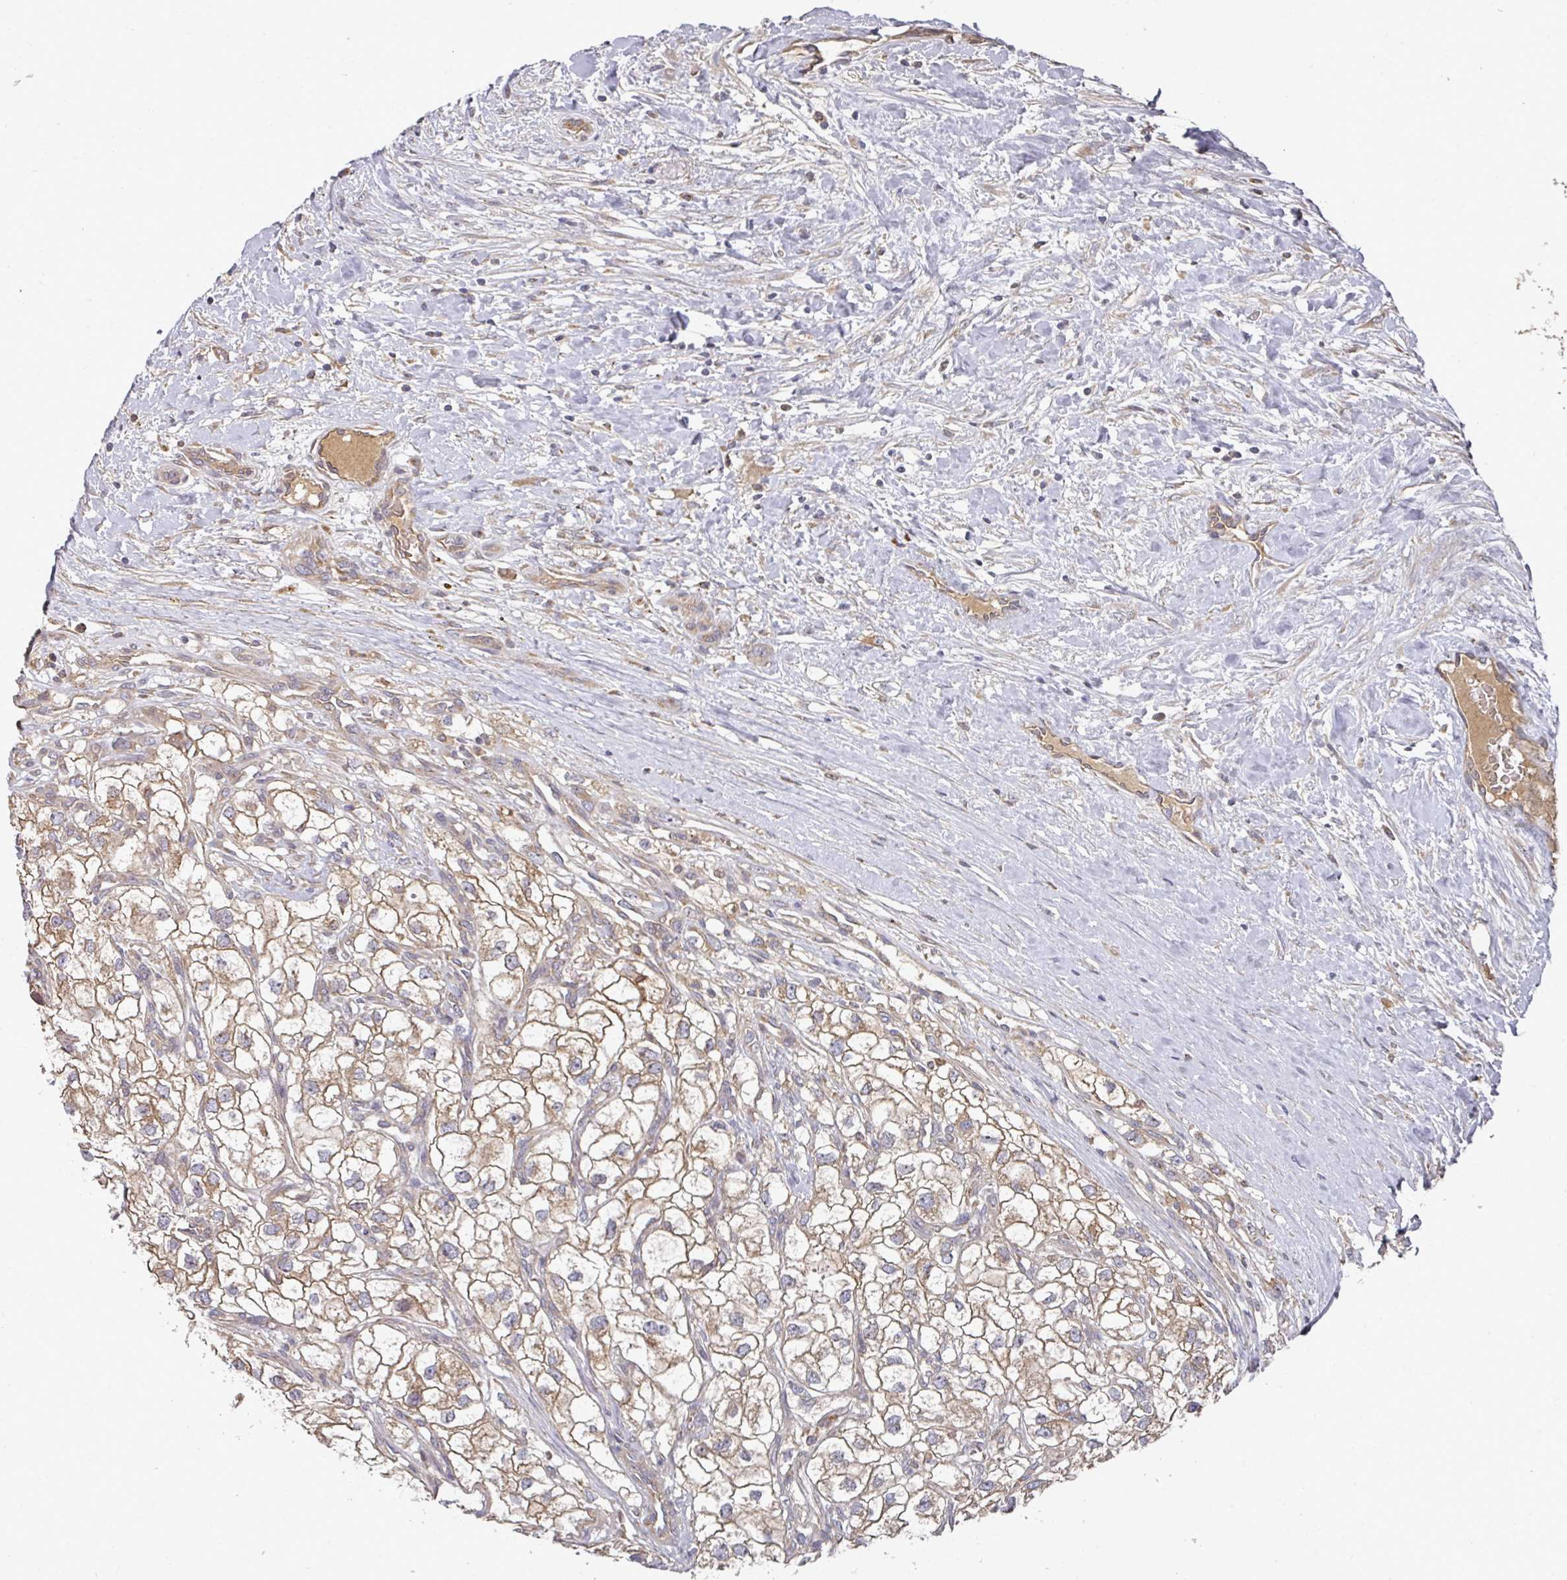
{"staining": {"intensity": "weak", "quantity": ">75%", "location": "cytoplasmic/membranous"}, "tissue": "renal cancer", "cell_type": "Tumor cells", "image_type": "cancer", "snomed": [{"axis": "morphology", "description": "Adenocarcinoma, NOS"}, {"axis": "topography", "description": "Kidney"}], "caption": "Weak cytoplasmic/membranous staining is appreciated in approximately >75% of tumor cells in adenocarcinoma (renal).", "gene": "EDEM2", "patient": {"sex": "male", "age": 59}}